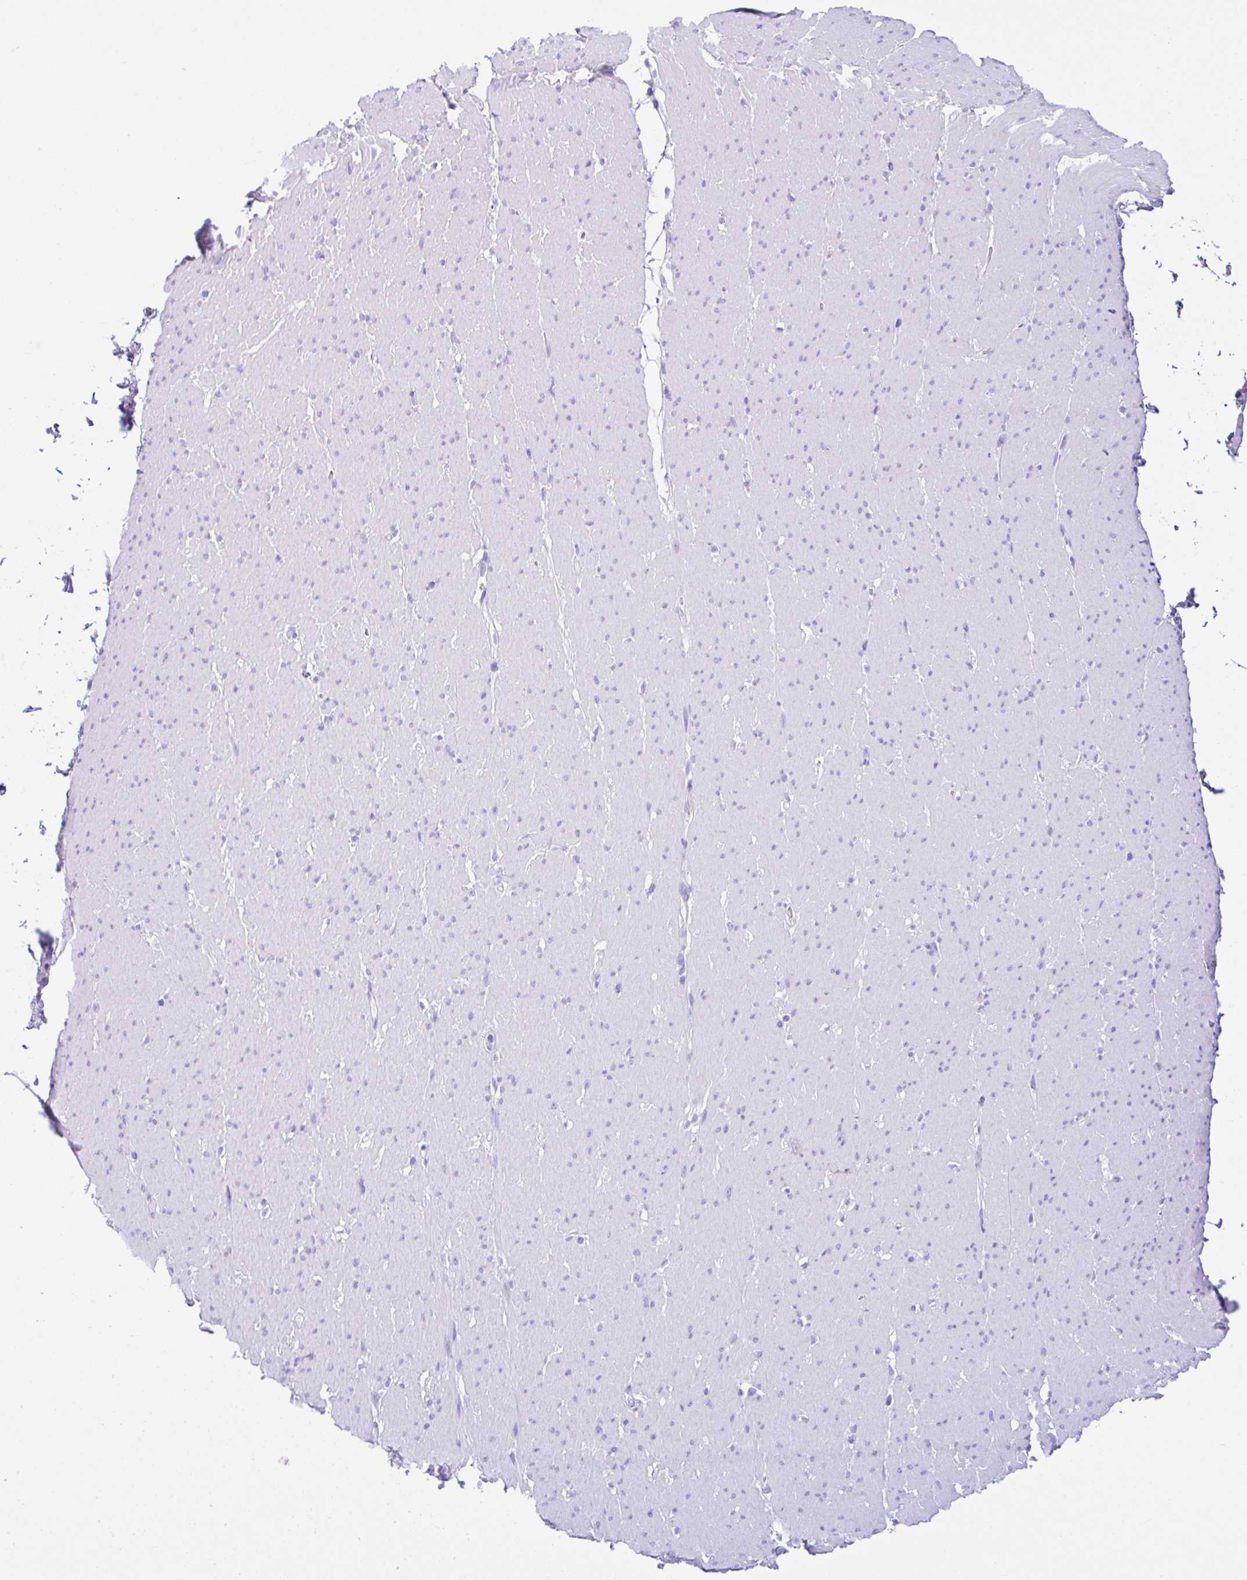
{"staining": {"intensity": "negative", "quantity": "none", "location": "none"}, "tissue": "smooth muscle", "cell_type": "Smooth muscle cells", "image_type": "normal", "snomed": [{"axis": "morphology", "description": "Normal tissue, NOS"}, {"axis": "topography", "description": "Smooth muscle"}, {"axis": "topography", "description": "Rectum"}], "caption": "Immunohistochemistry (IHC) image of unremarkable smooth muscle: human smooth muscle stained with DAB (3,3'-diaminobenzidine) displays no significant protein expression in smooth muscle cells.", "gene": "RRM2", "patient": {"sex": "male", "age": 53}}